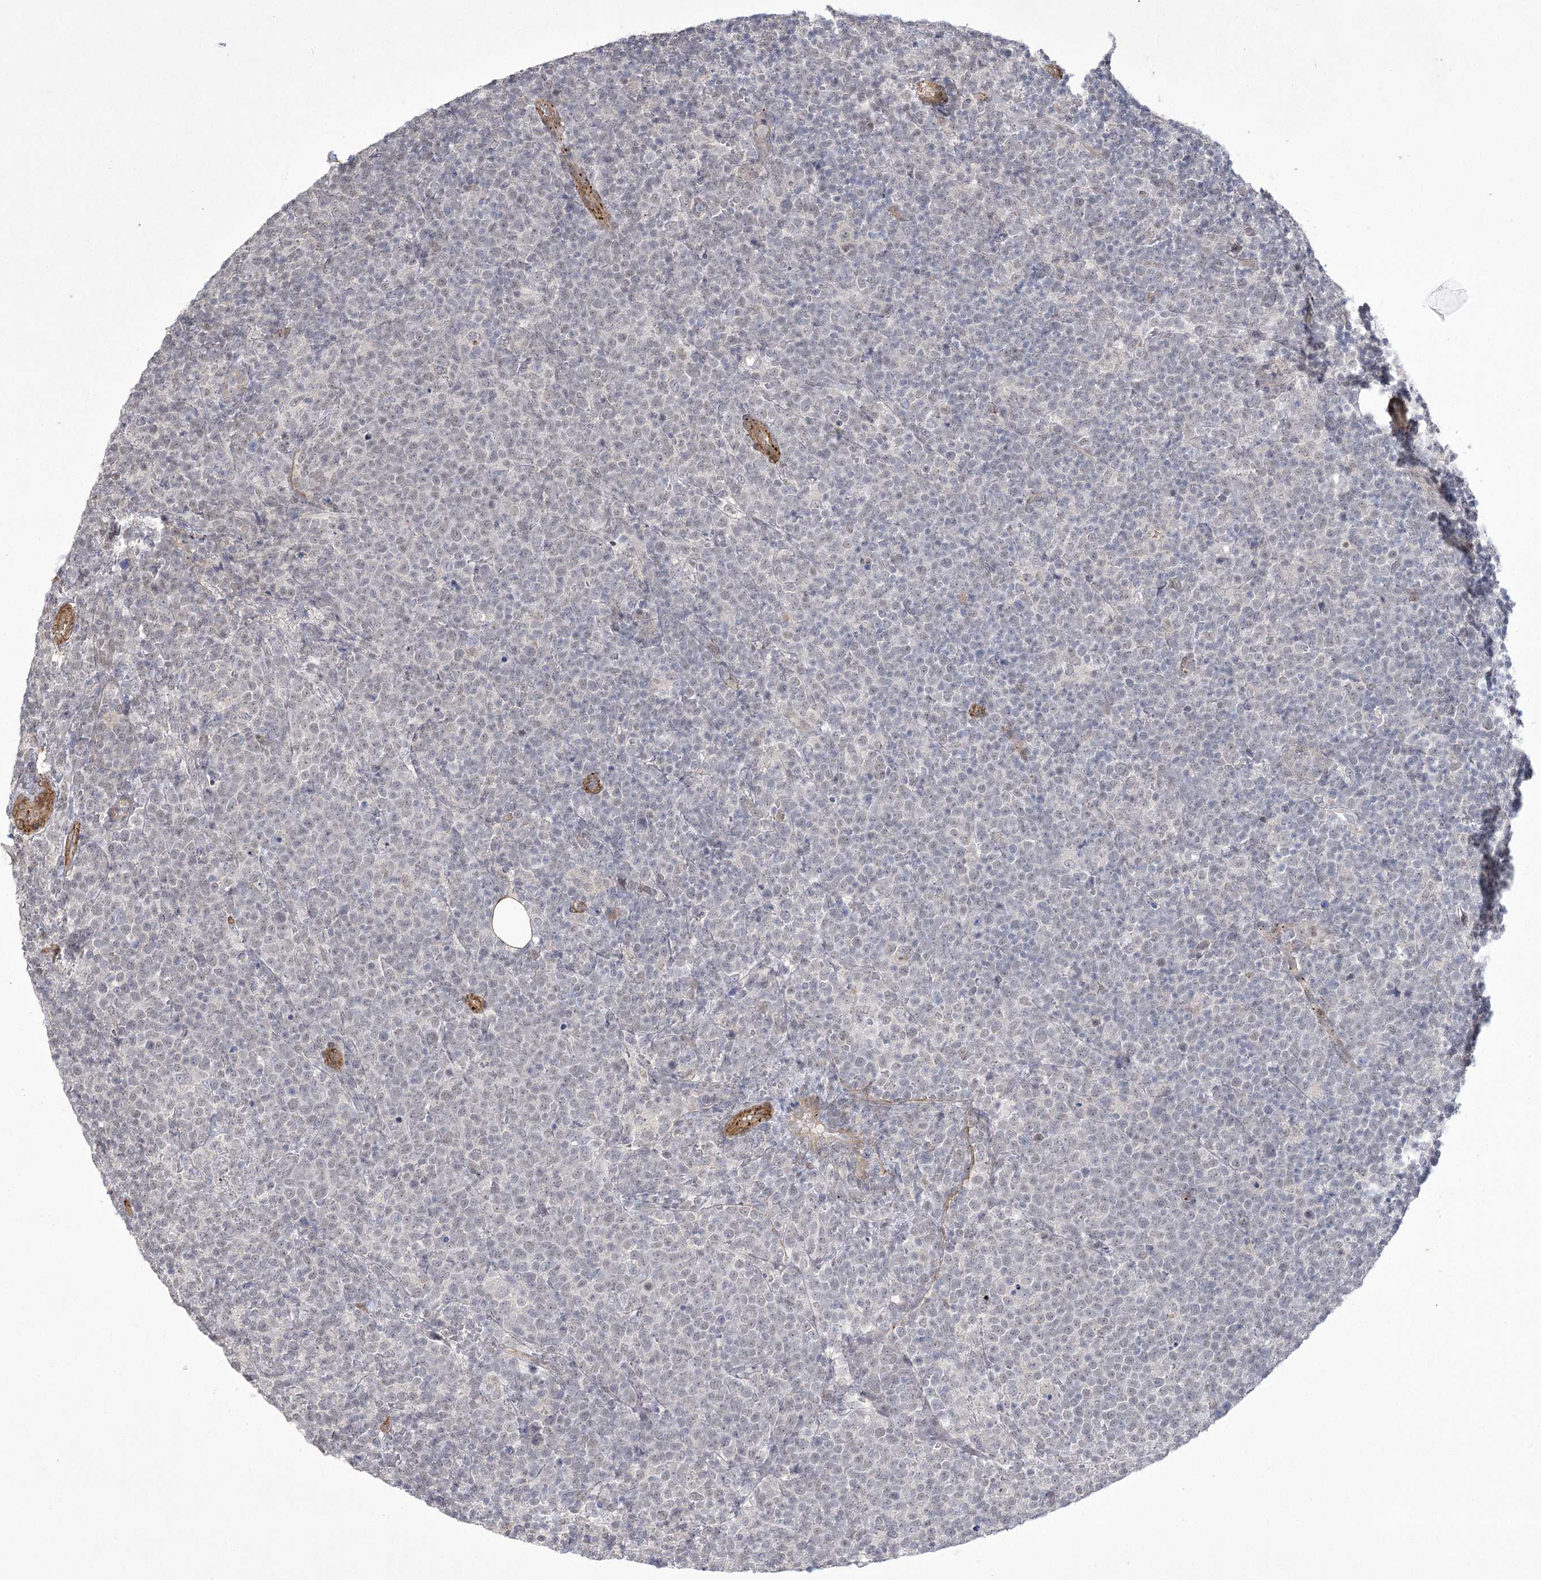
{"staining": {"intensity": "negative", "quantity": "none", "location": "none"}, "tissue": "lymphoma", "cell_type": "Tumor cells", "image_type": "cancer", "snomed": [{"axis": "morphology", "description": "Malignant lymphoma, non-Hodgkin's type, High grade"}, {"axis": "topography", "description": "Lymph node"}], "caption": "High magnification brightfield microscopy of malignant lymphoma, non-Hodgkin's type (high-grade) stained with DAB (3,3'-diaminobenzidine) (brown) and counterstained with hematoxylin (blue): tumor cells show no significant expression. (Immunohistochemistry (ihc), brightfield microscopy, high magnification).", "gene": "AMTN", "patient": {"sex": "male", "age": 61}}